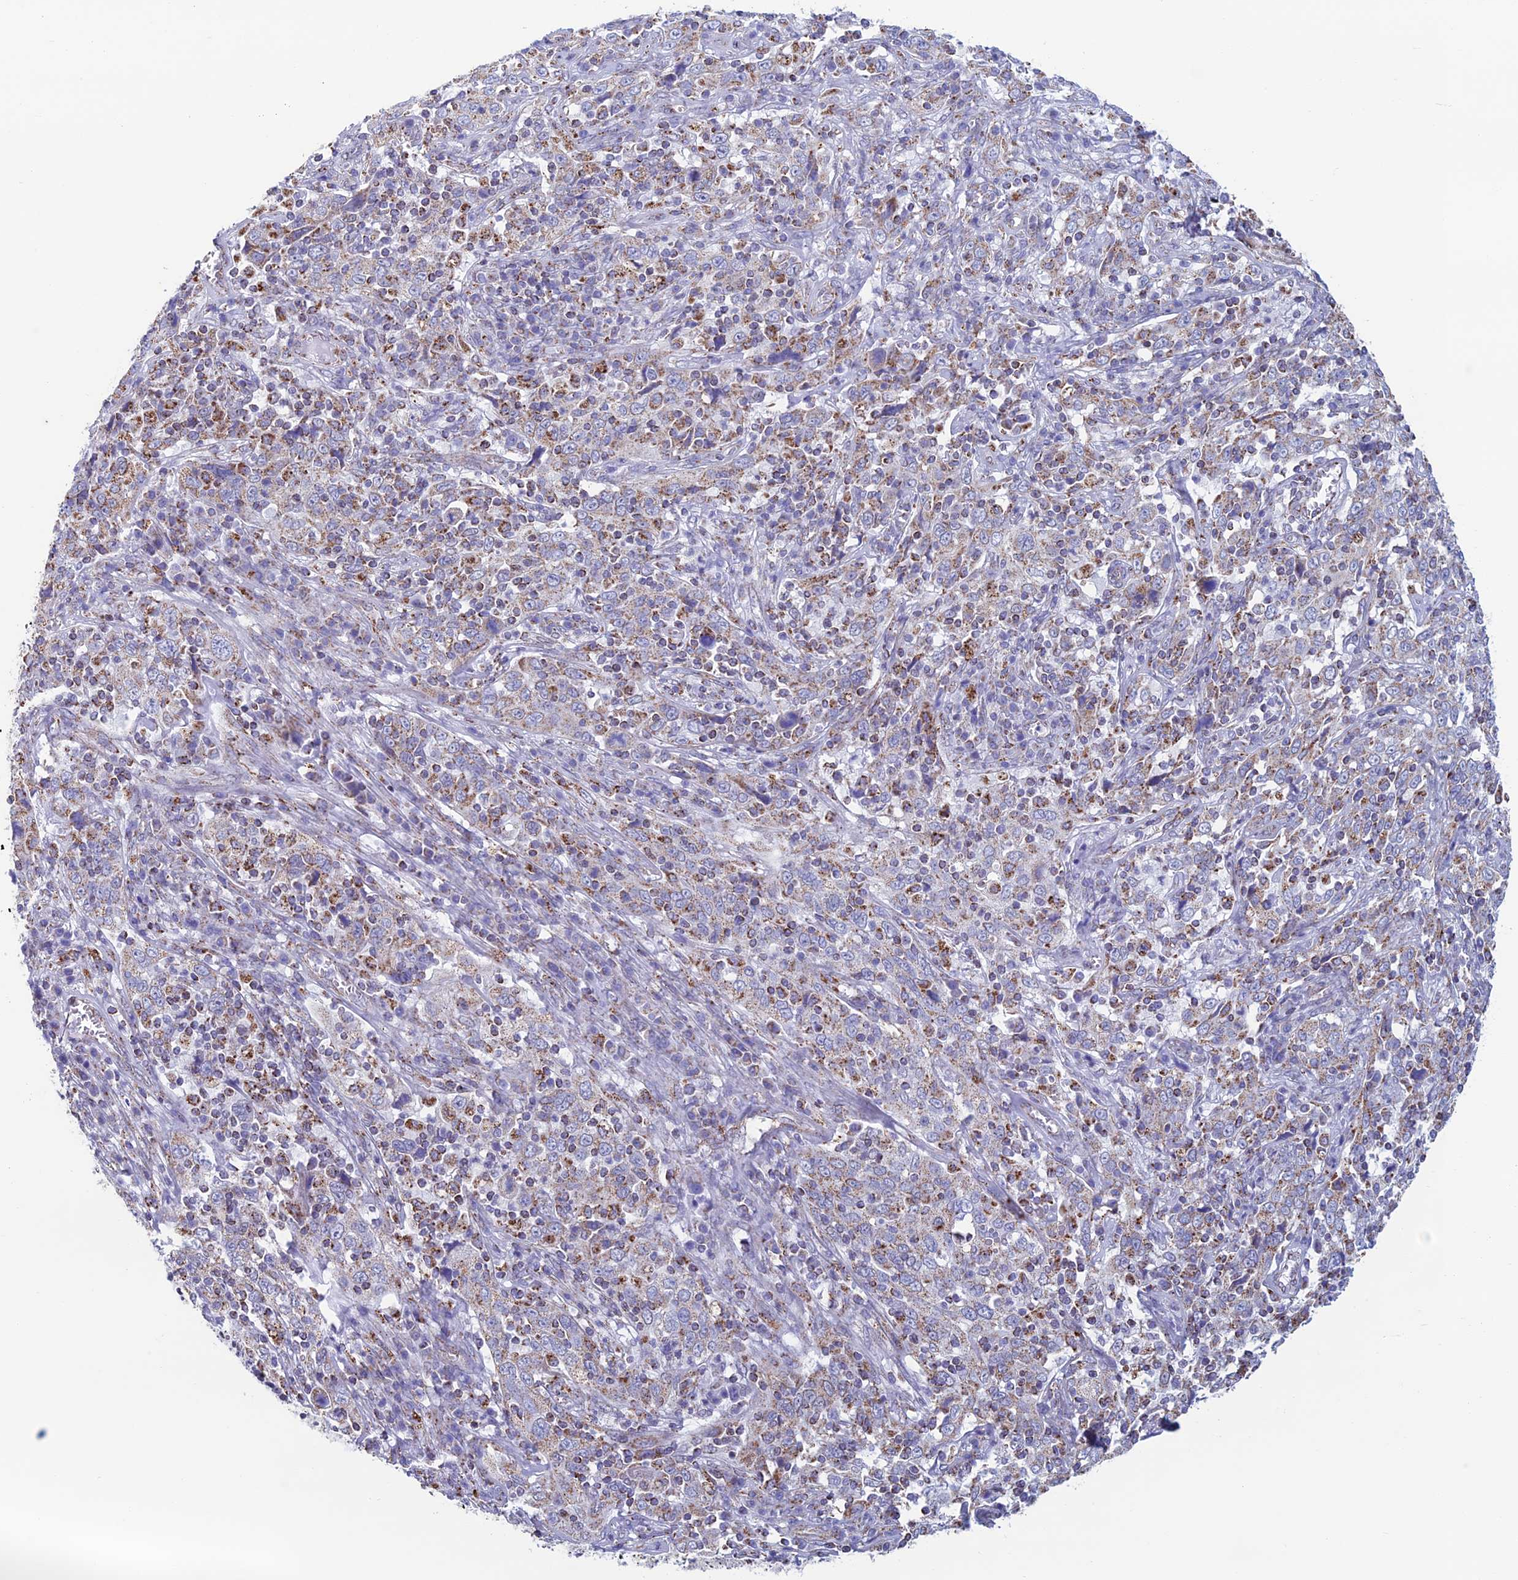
{"staining": {"intensity": "weak", "quantity": "25%-75%", "location": "cytoplasmic/membranous"}, "tissue": "cervical cancer", "cell_type": "Tumor cells", "image_type": "cancer", "snomed": [{"axis": "morphology", "description": "Squamous cell carcinoma, NOS"}, {"axis": "topography", "description": "Cervix"}], "caption": "Immunohistochemical staining of cervical cancer (squamous cell carcinoma) exhibits weak cytoplasmic/membranous protein positivity in approximately 25%-75% of tumor cells. Nuclei are stained in blue.", "gene": "ZNG1B", "patient": {"sex": "female", "age": 46}}